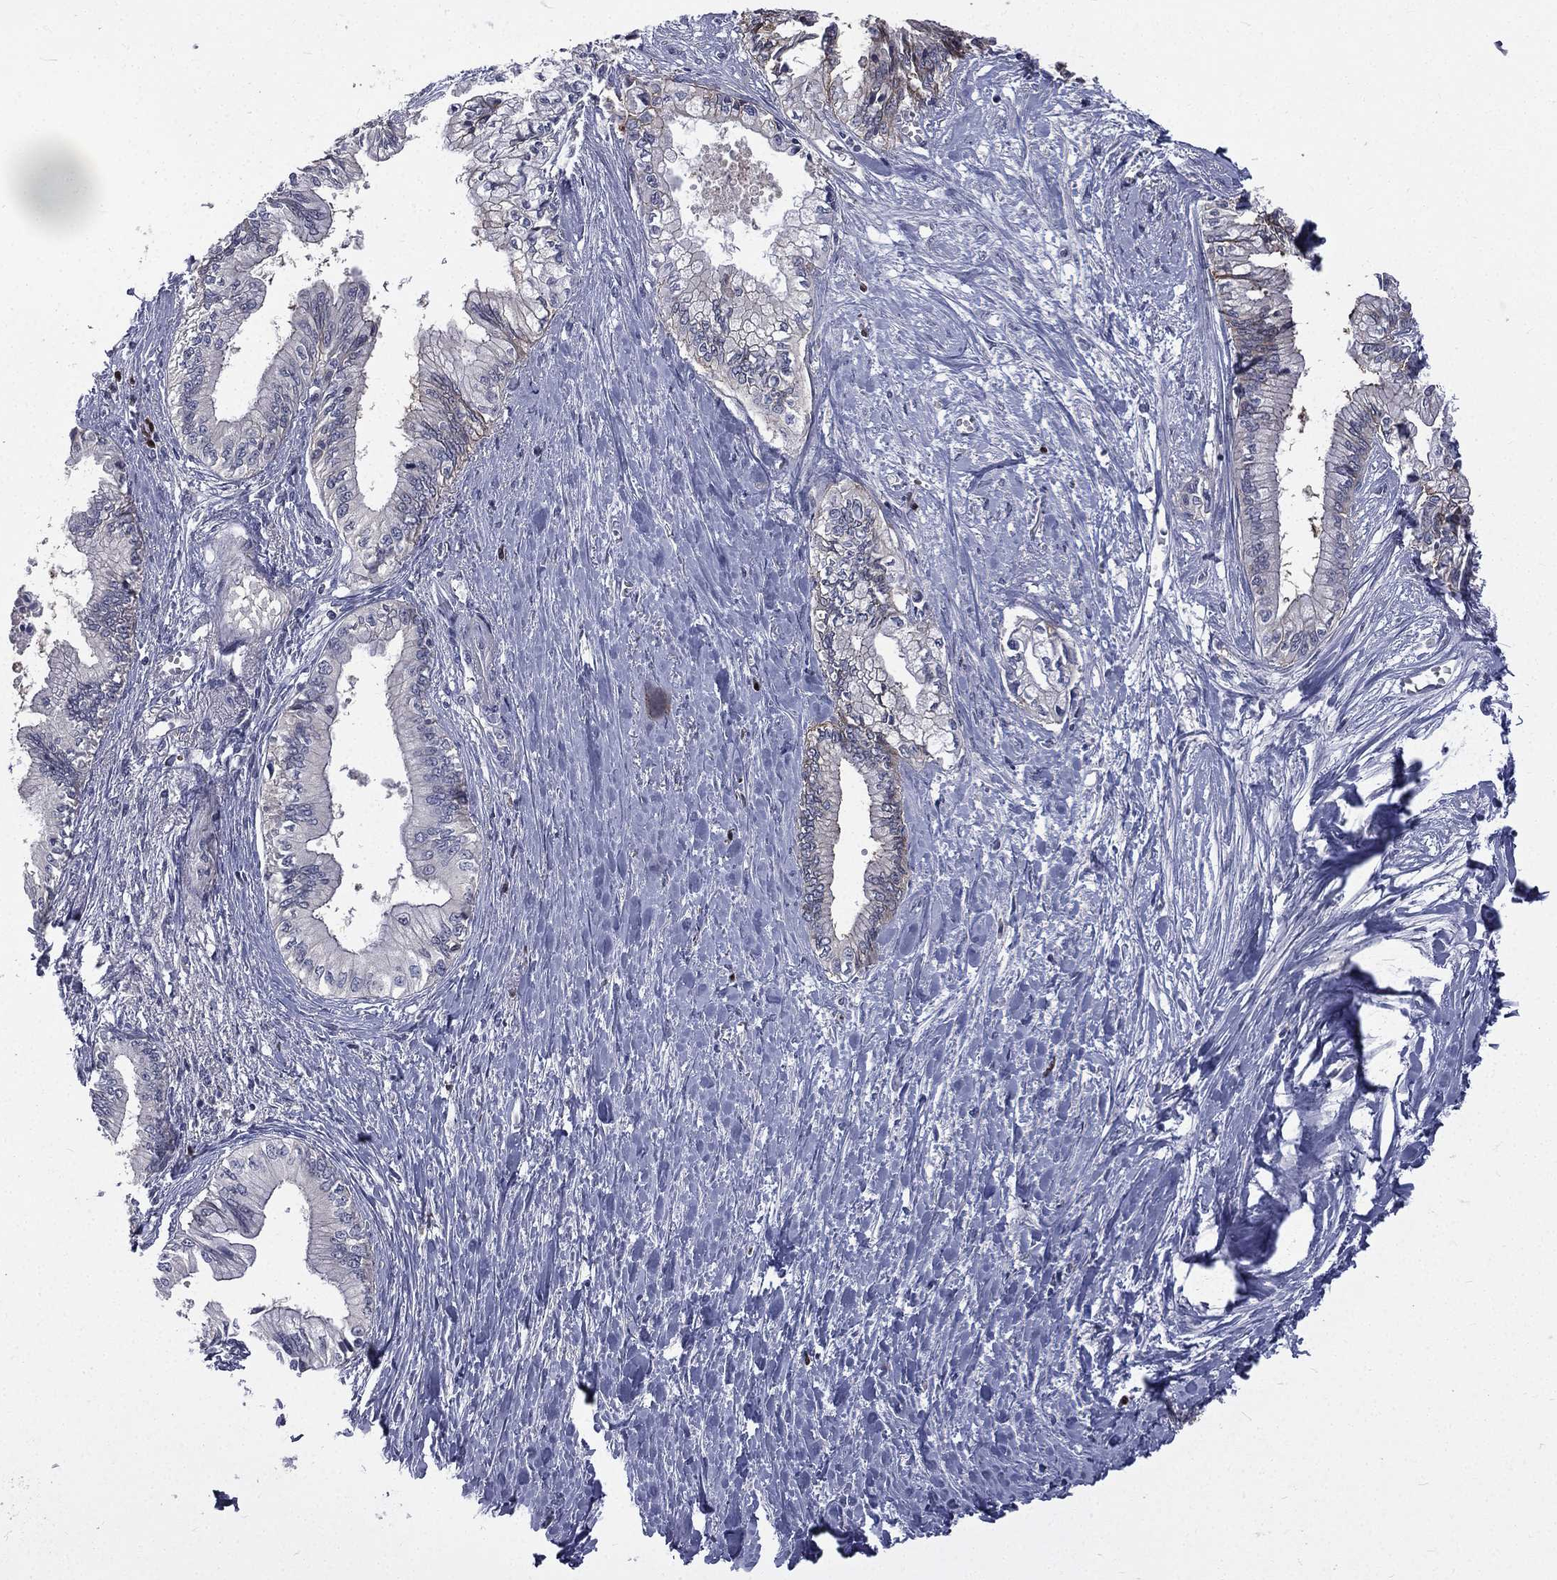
{"staining": {"intensity": "negative", "quantity": "none", "location": "none"}, "tissue": "pancreatic cancer", "cell_type": "Tumor cells", "image_type": "cancer", "snomed": [{"axis": "morphology", "description": "Adenocarcinoma, NOS"}, {"axis": "topography", "description": "Pancreas"}], "caption": "The photomicrograph exhibits no significant expression in tumor cells of pancreatic adenocarcinoma.", "gene": "CA12", "patient": {"sex": "female", "age": 61}}